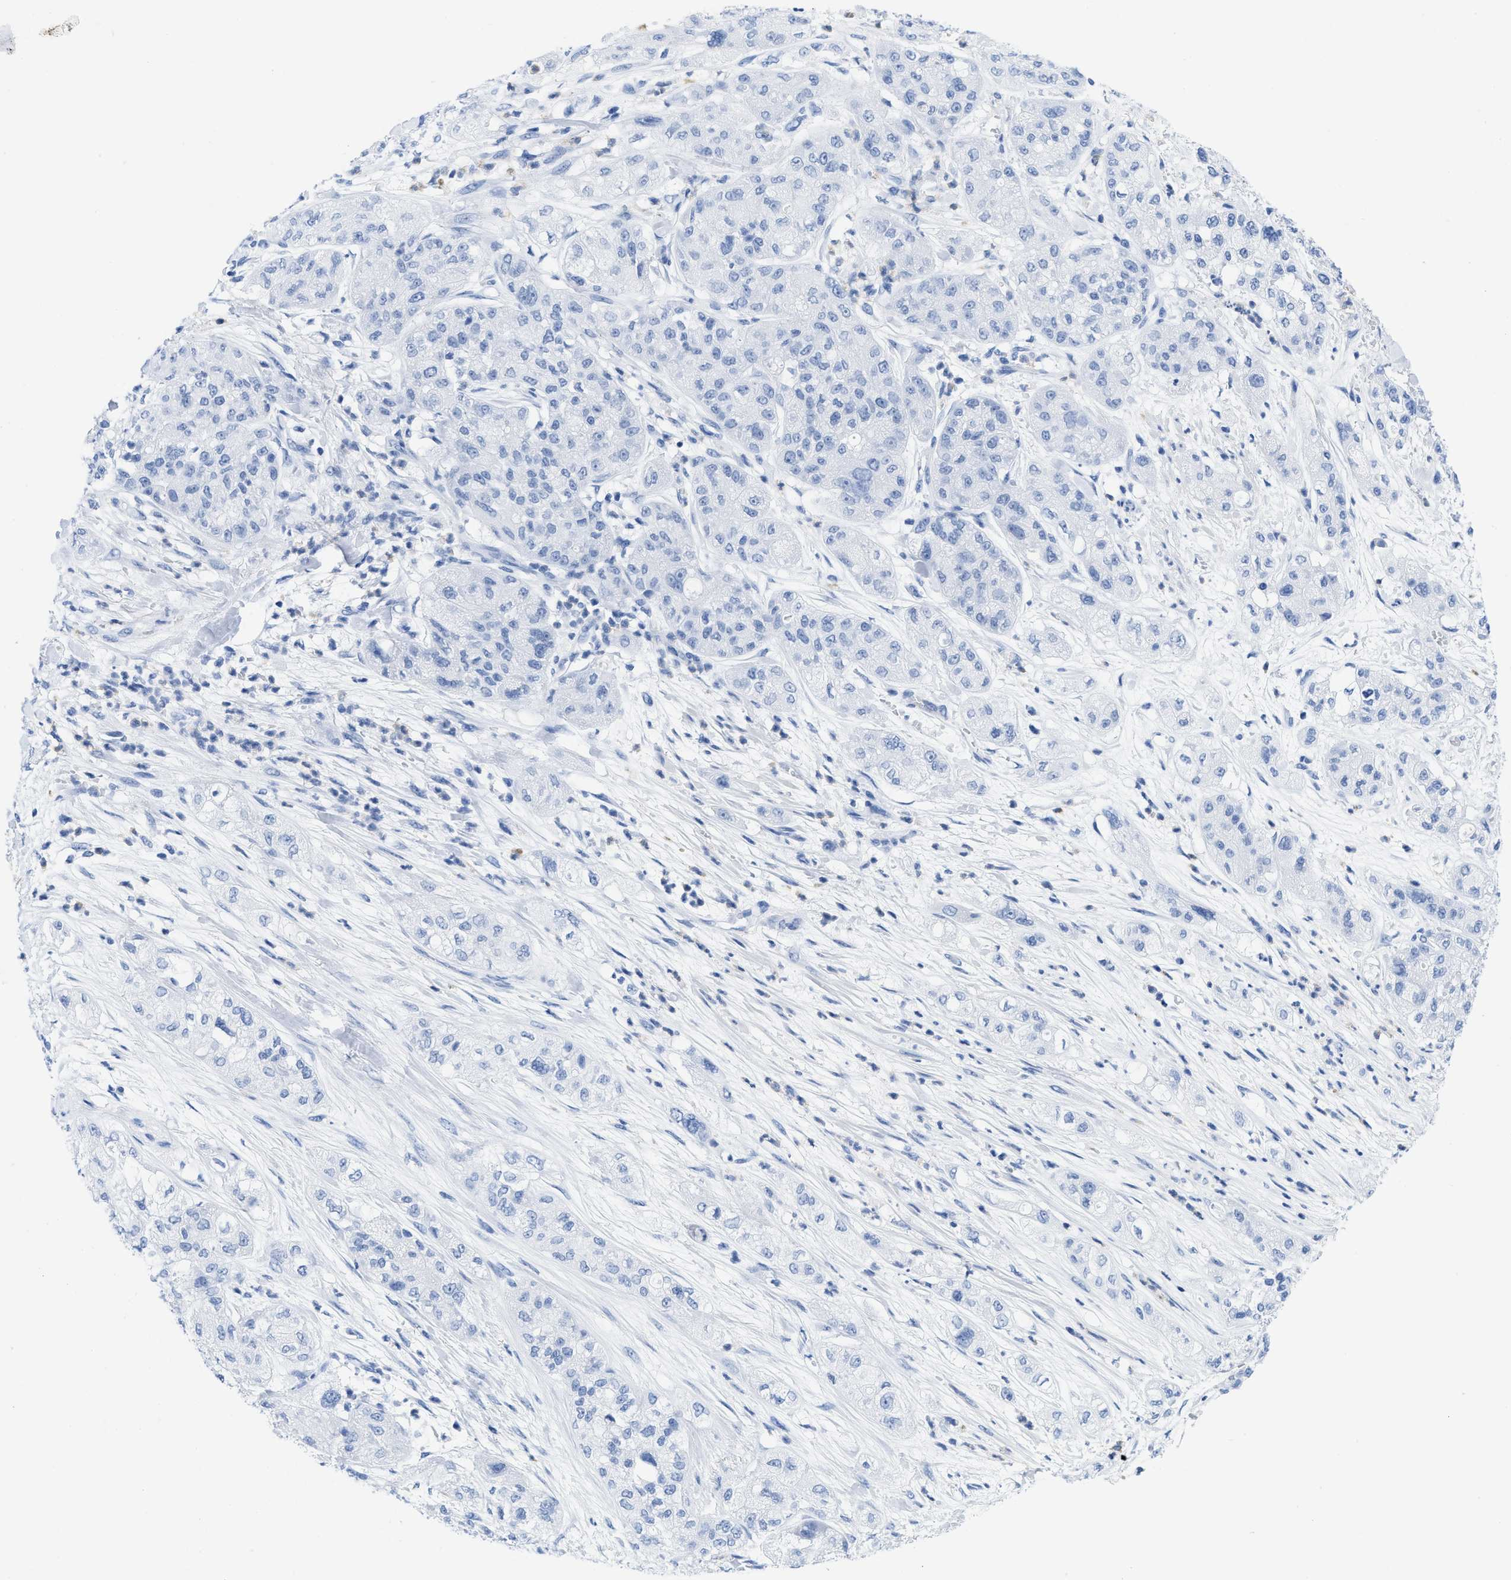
{"staining": {"intensity": "negative", "quantity": "none", "location": "none"}, "tissue": "pancreatic cancer", "cell_type": "Tumor cells", "image_type": "cancer", "snomed": [{"axis": "morphology", "description": "Adenocarcinoma, NOS"}, {"axis": "topography", "description": "Pancreas"}], "caption": "Tumor cells show no significant expression in pancreatic adenocarcinoma. Brightfield microscopy of IHC stained with DAB (brown) and hematoxylin (blue), captured at high magnification.", "gene": "CR1", "patient": {"sex": "female", "age": 78}}